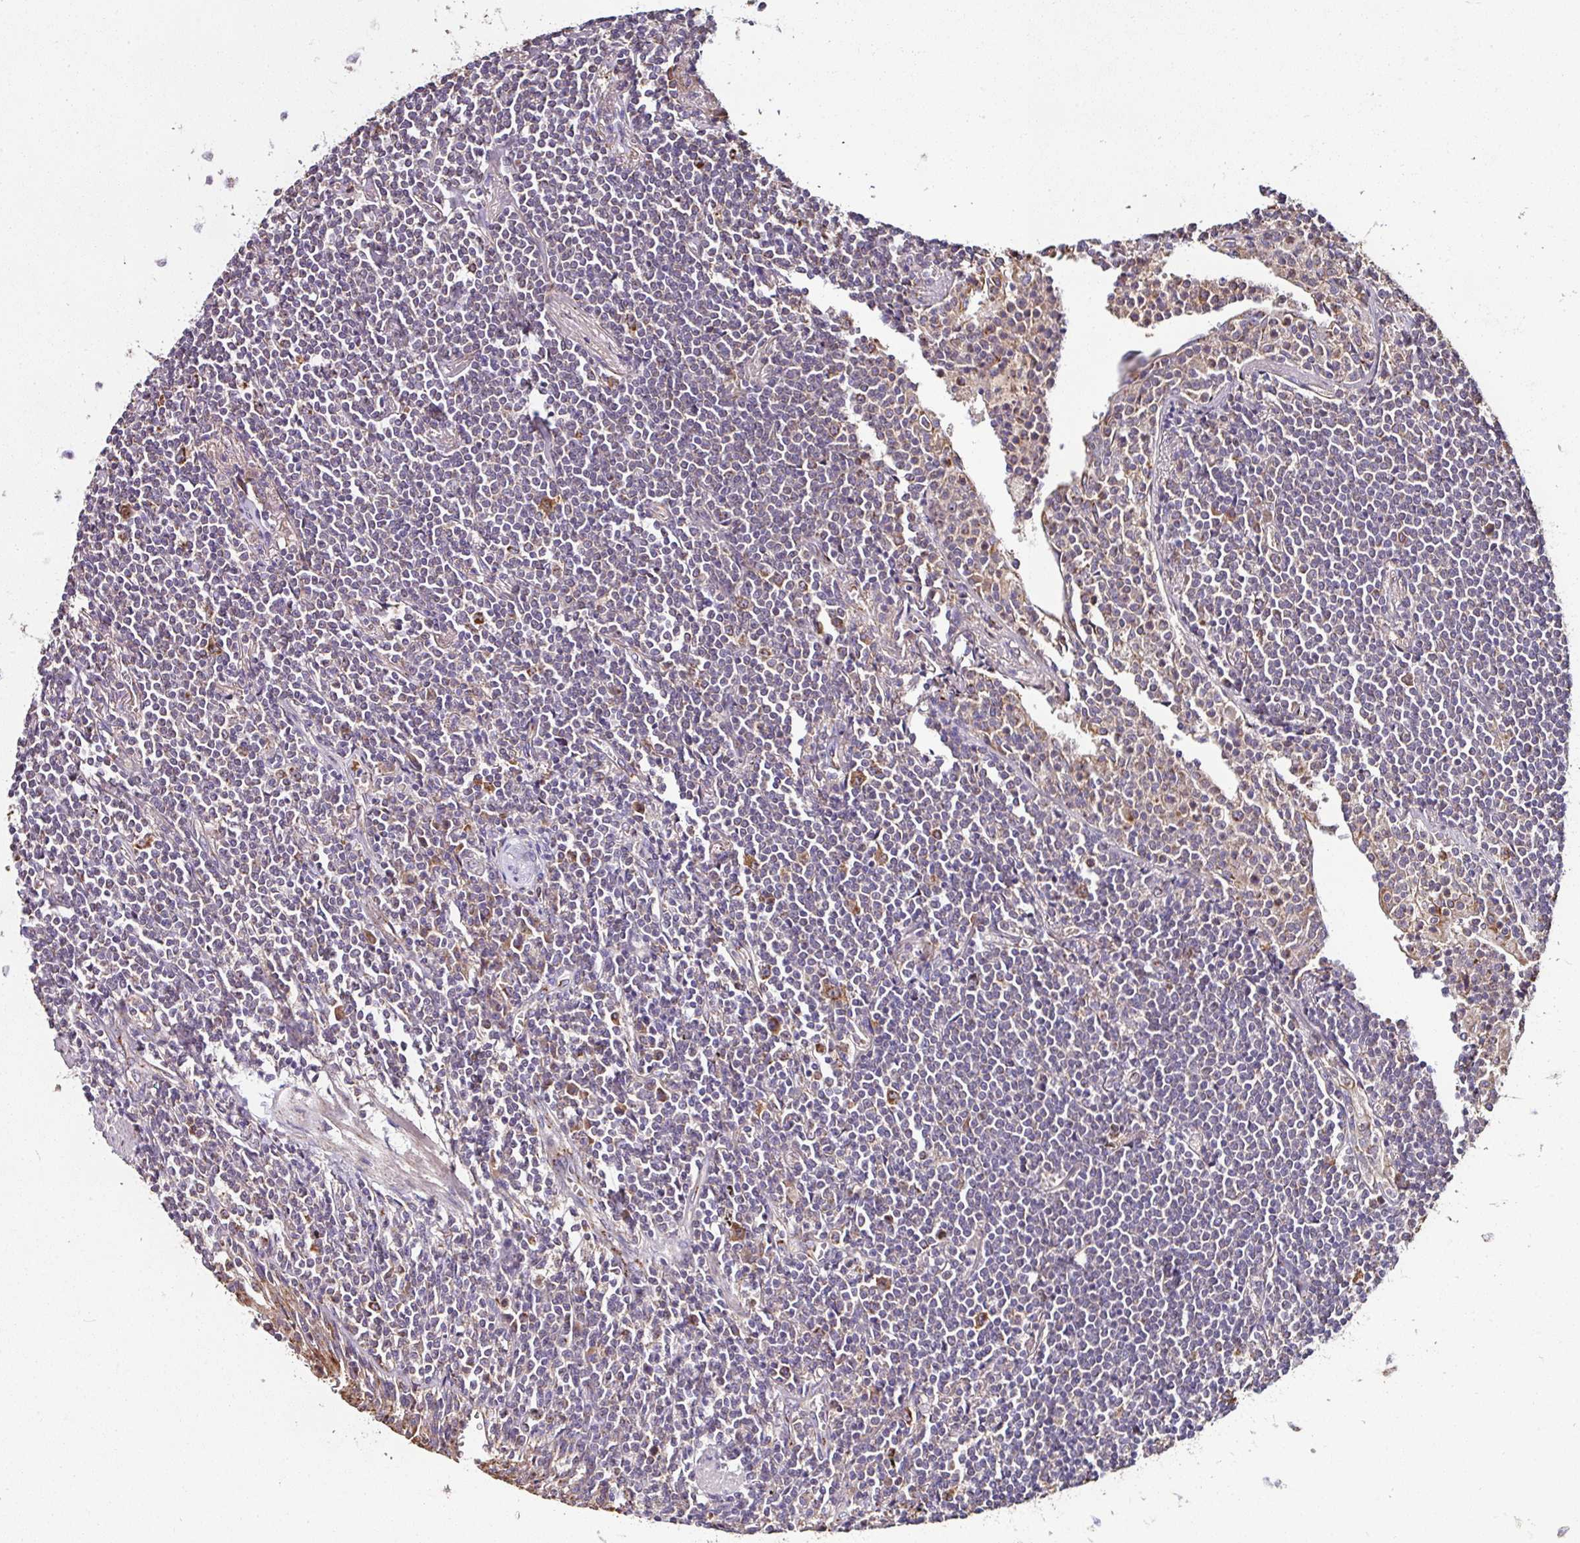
{"staining": {"intensity": "moderate", "quantity": "<25%", "location": "cytoplasmic/membranous"}, "tissue": "lymphoma", "cell_type": "Tumor cells", "image_type": "cancer", "snomed": [{"axis": "morphology", "description": "Malignant lymphoma, non-Hodgkin's type, Low grade"}, {"axis": "topography", "description": "Lung"}], "caption": "An IHC photomicrograph of tumor tissue is shown. Protein staining in brown highlights moderate cytoplasmic/membranous positivity in lymphoma within tumor cells.", "gene": "CPD", "patient": {"sex": "female", "age": 71}}